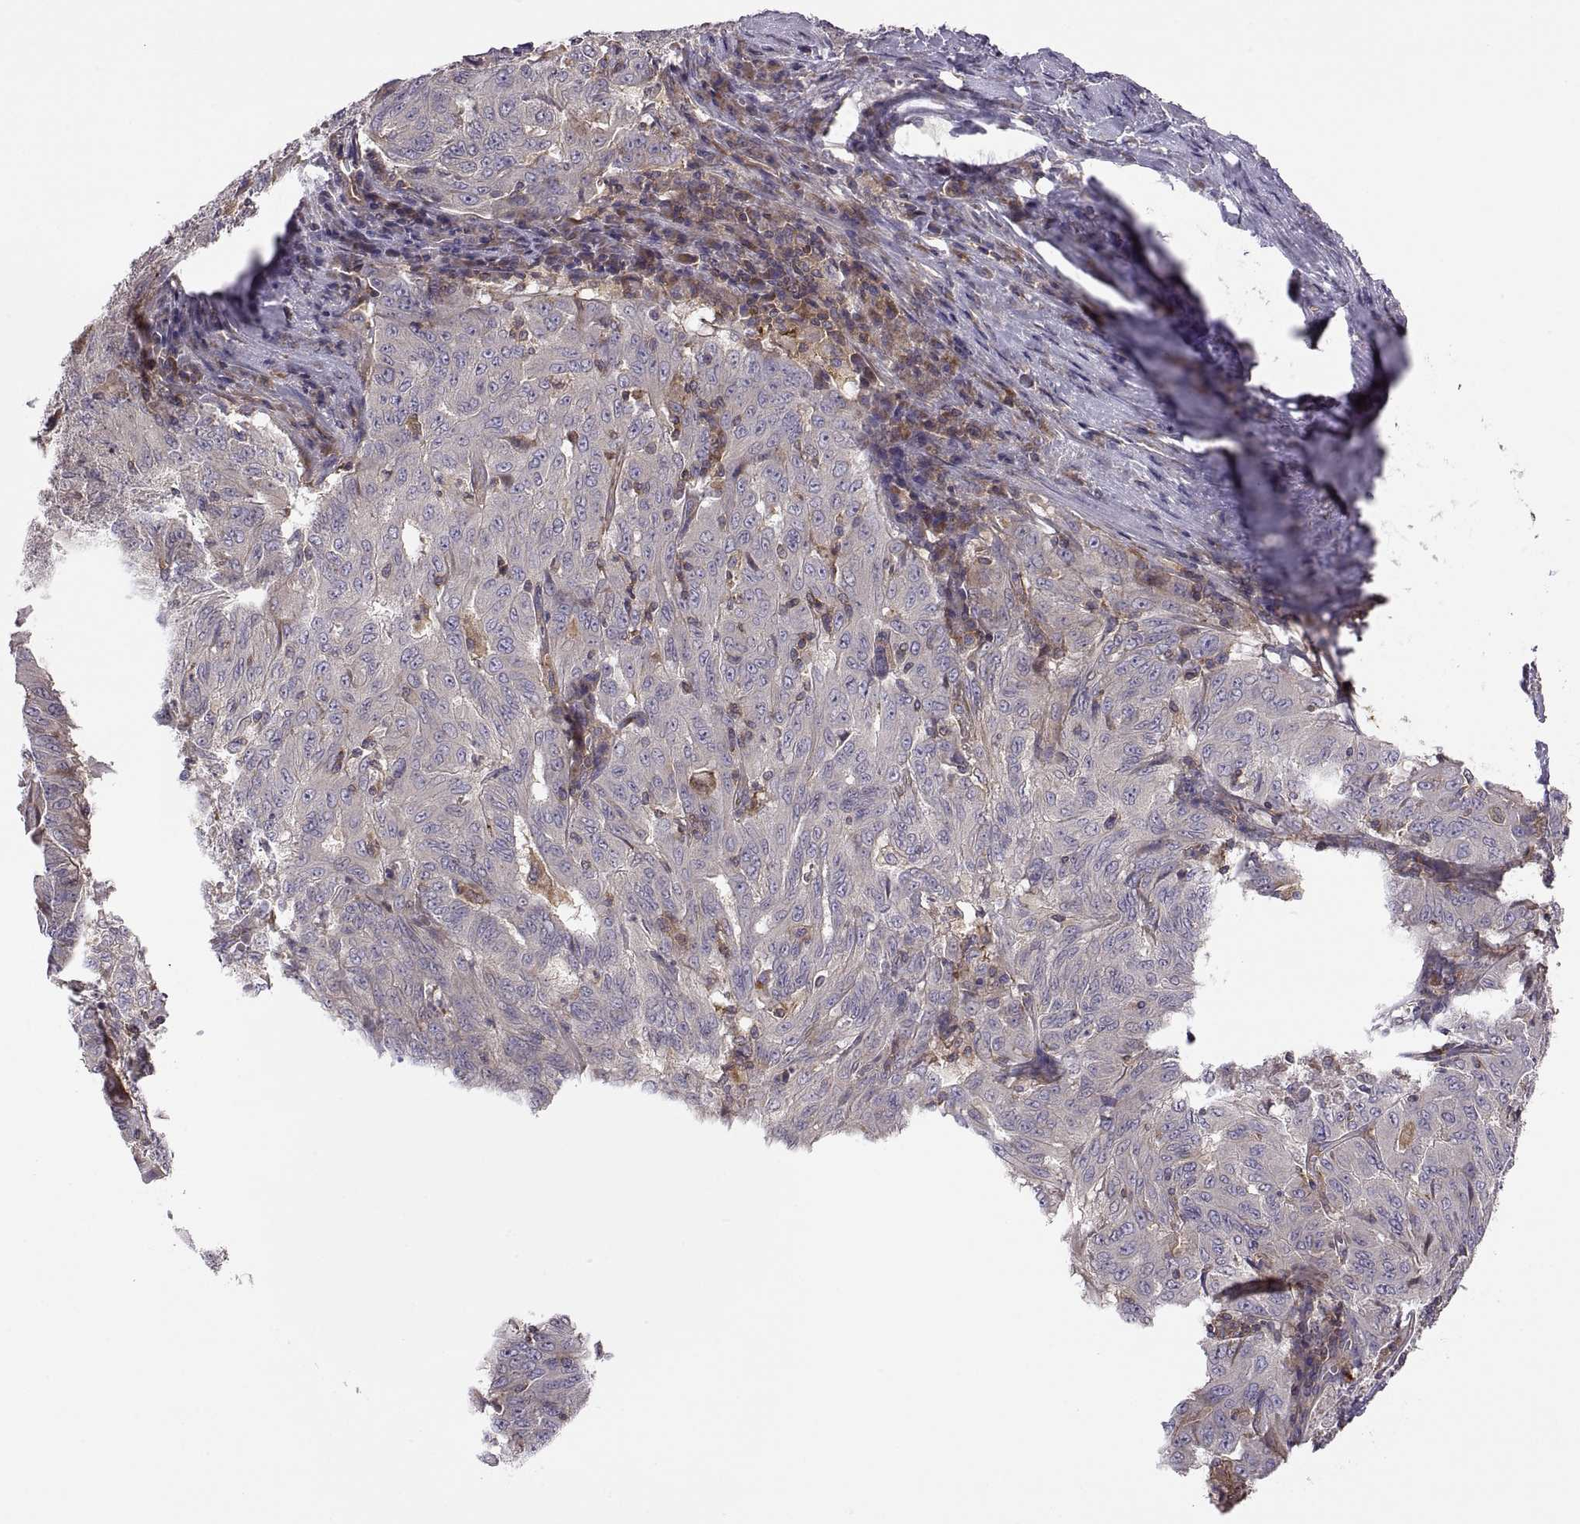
{"staining": {"intensity": "moderate", "quantity": "<25%", "location": "cytoplasmic/membranous"}, "tissue": "pancreatic cancer", "cell_type": "Tumor cells", "image_type": "cancer", "snomed": [{"axis": "morphology", "description": "Adenocarcinoma, NOS"}, {"axis": "topography", "description": "Pancreas"}], "caption": "Tumor cells show low levels of moderate cytoplasmic/membranous staining in about <25% of cells in pancreatic cancer. (Stains: DAB (3,3'-diaminobenzidine) in brown, nuclei in blue, Microscopy: brightfield microscopy at high magnification).", "gene": "SPATA32", "patient": {"sex": "male", "age": 63}}